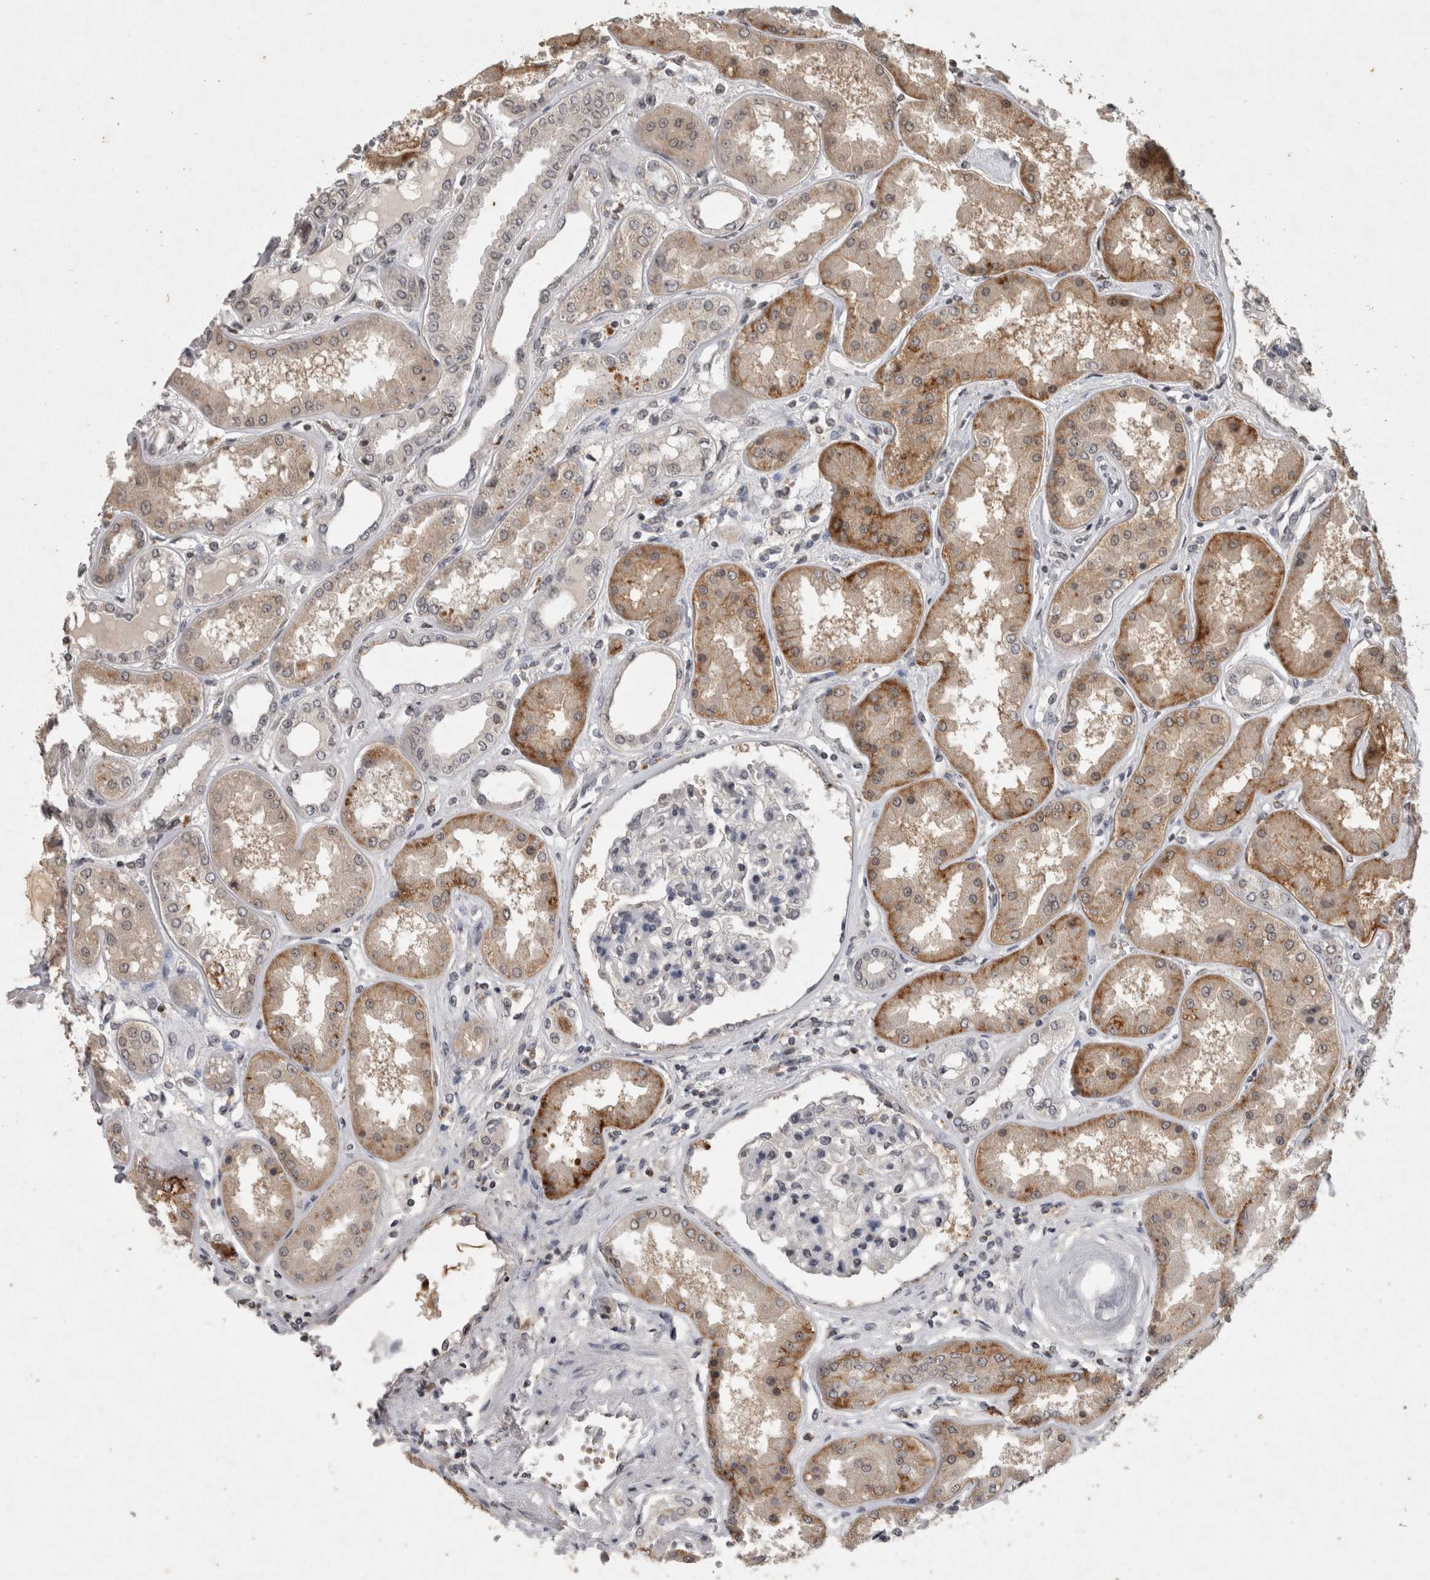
{"staining": {"intensity": "negative", "quantity": "none", "location": "none"}, "tissue": "kidney", "cell_type": "Cells in glomeruli", "image_type": "normal", "snomed": [{"axis": "morphology", "description": "Normal tissue, NOS"}, {"axis": "topography", "description": "Kidney"}], "caption": "Cells in glomeruli are negative for protein expression in normal human kidney. (DAB IHC, high magnification).", "gene": "HRK", "patient": {"sex": "female", "age": 56}}